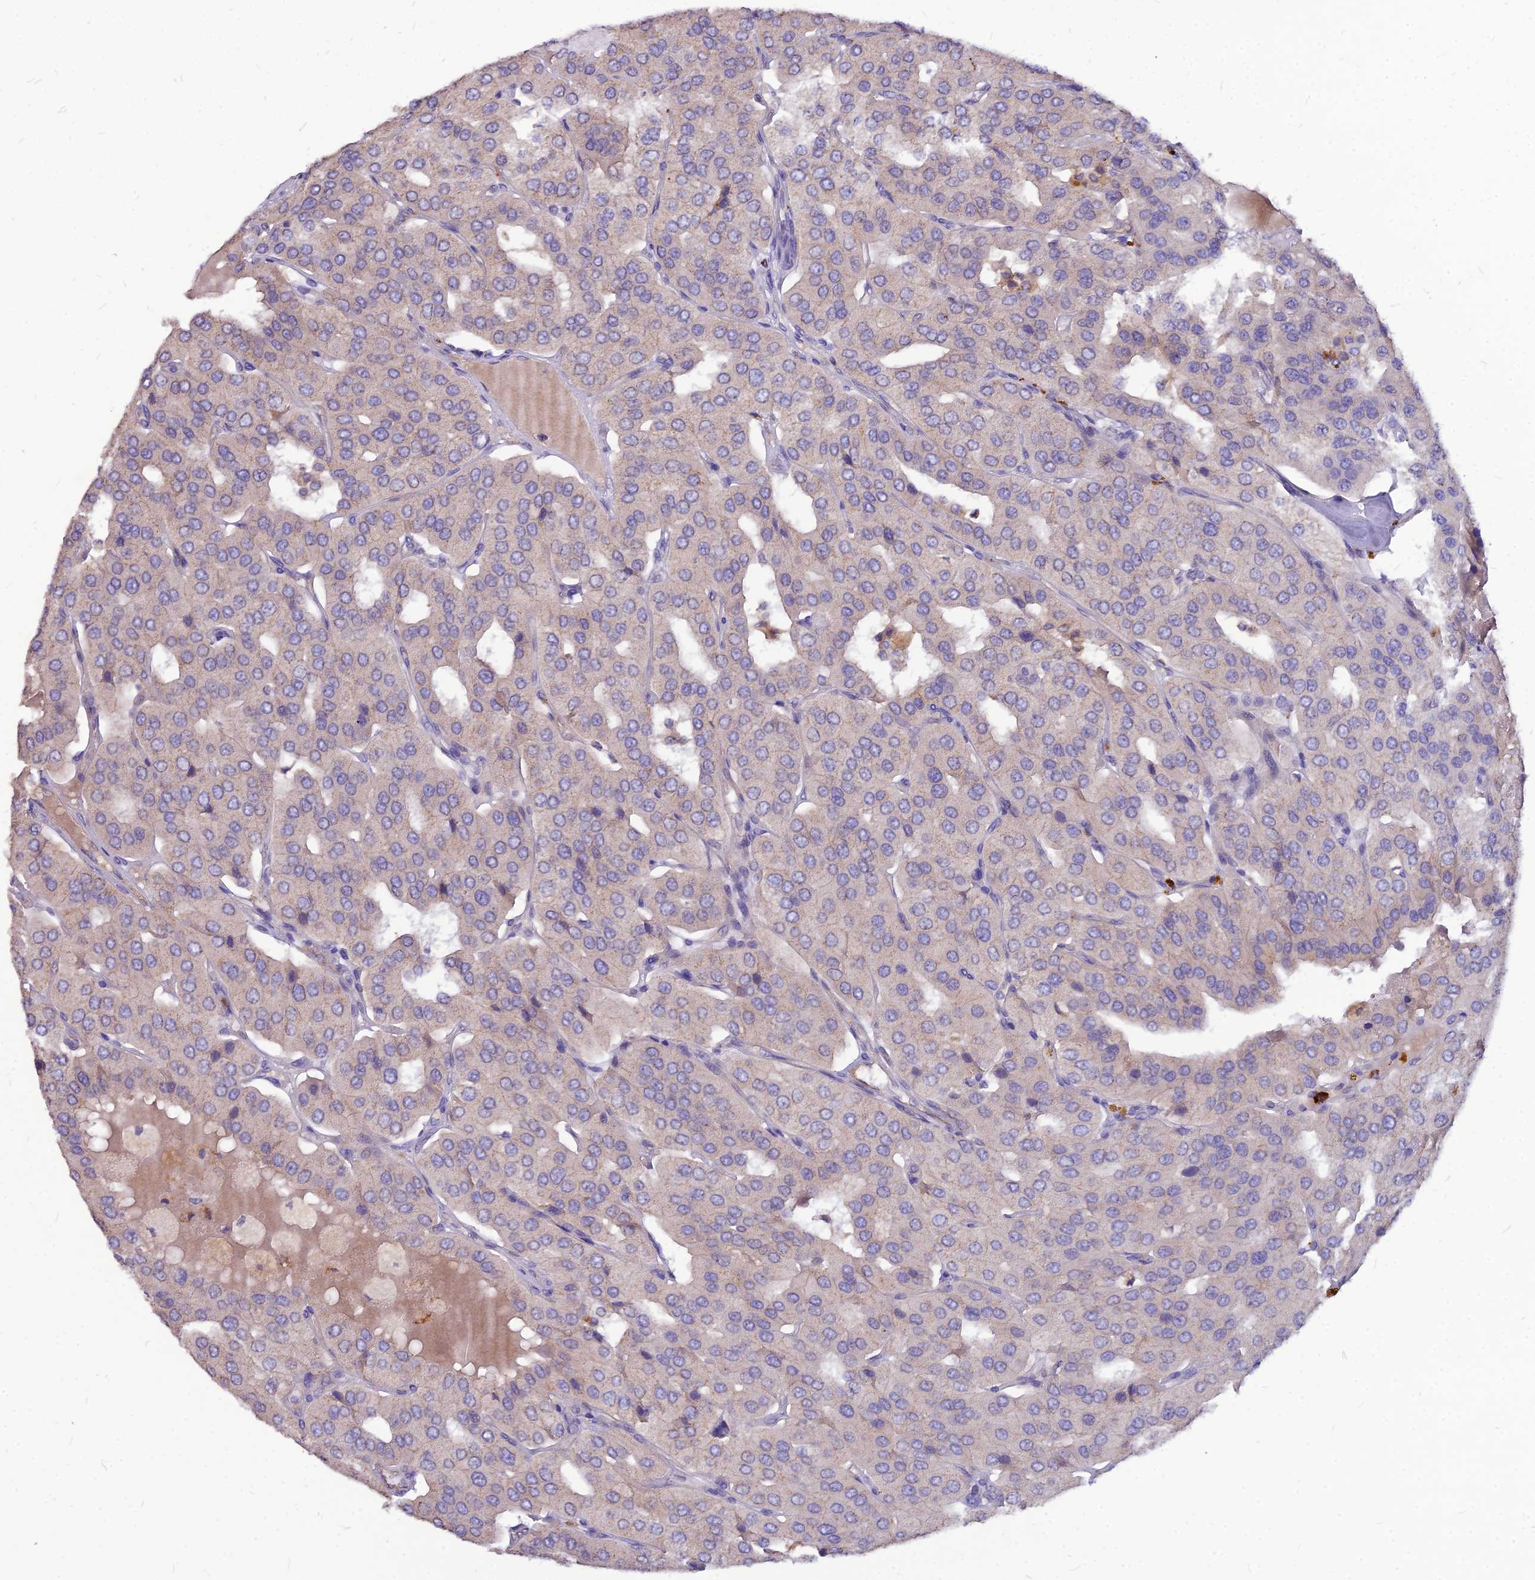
{"staining": {"intensity": "negative", "quantity": "none", "location": "none"}, "tissue": "parathyroid gland", "cell_type": "Glandular cells", "image_type": "normal", "snomed": [{"axis": "morphology", "description": "Normal tissue, NOS"}, {"axis": "morphology", "description": "Adenoma, NOS"}, {"axis": "topography", "description": "Parathyroid gland"}], "caption": "Protein analysis of normal parathyroid gland displays no significant expression in glandular cells.", "gene": "PCED1B", "patient": {"sex": "female", "age": 86}}